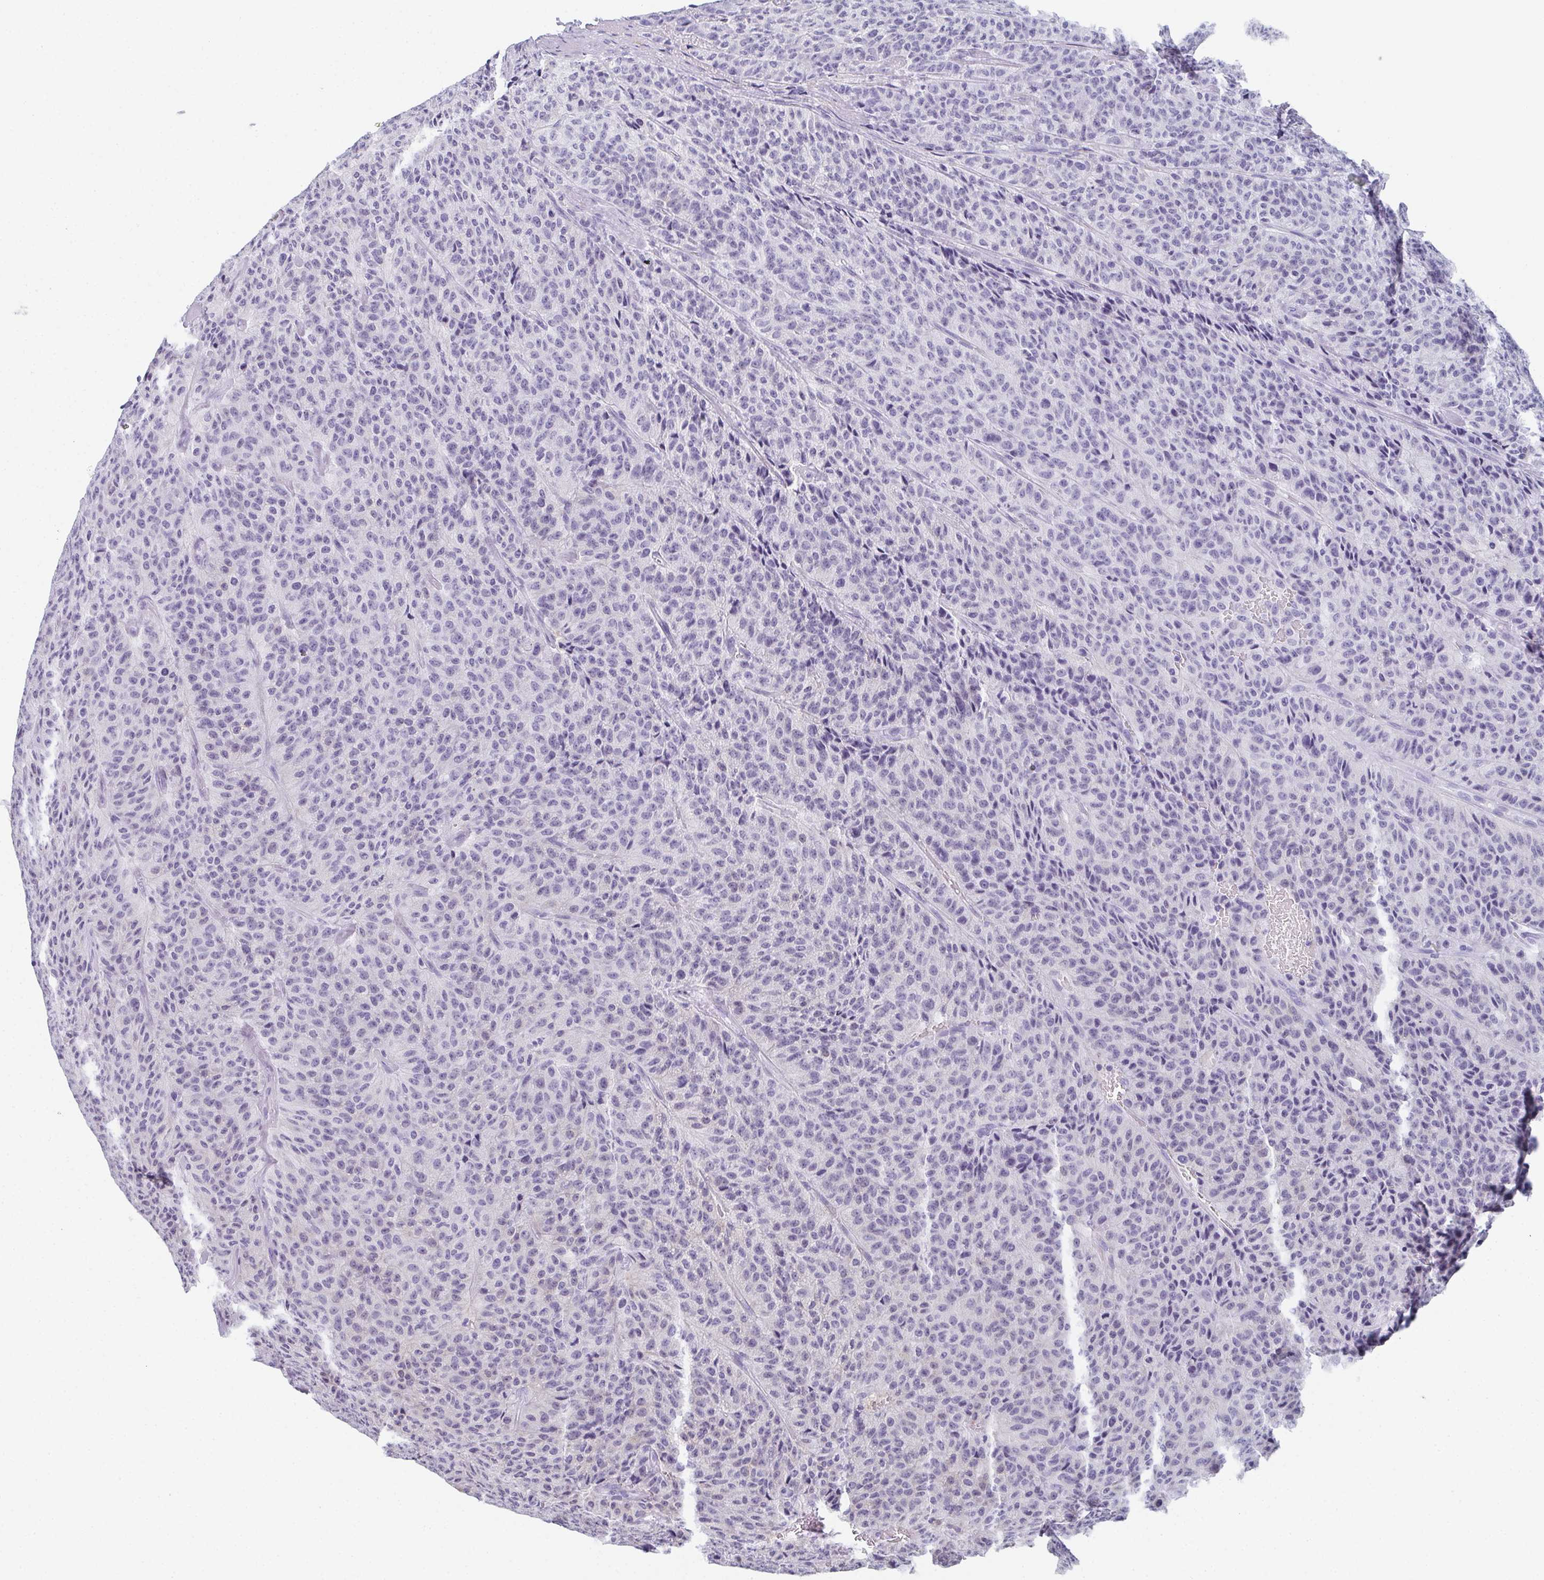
{"staining": {"intensity": "negative", "quantity": "none", "location": "none"}, "tissue": "carcinoid", "cell_type": "Tumor cells", "image_type": "cancer", "snomed": [{"axis": "morphology", "description": "Carcinoid, malignant, NOS"}, {"axis": "topography", "description": "Lung"}], "caption": "The photomicrograph reveals no significant expression in tumor cells of carcinoid (malignant).", "gene": "PYCR3", "patient": {"sex": "male", "age": 71}}